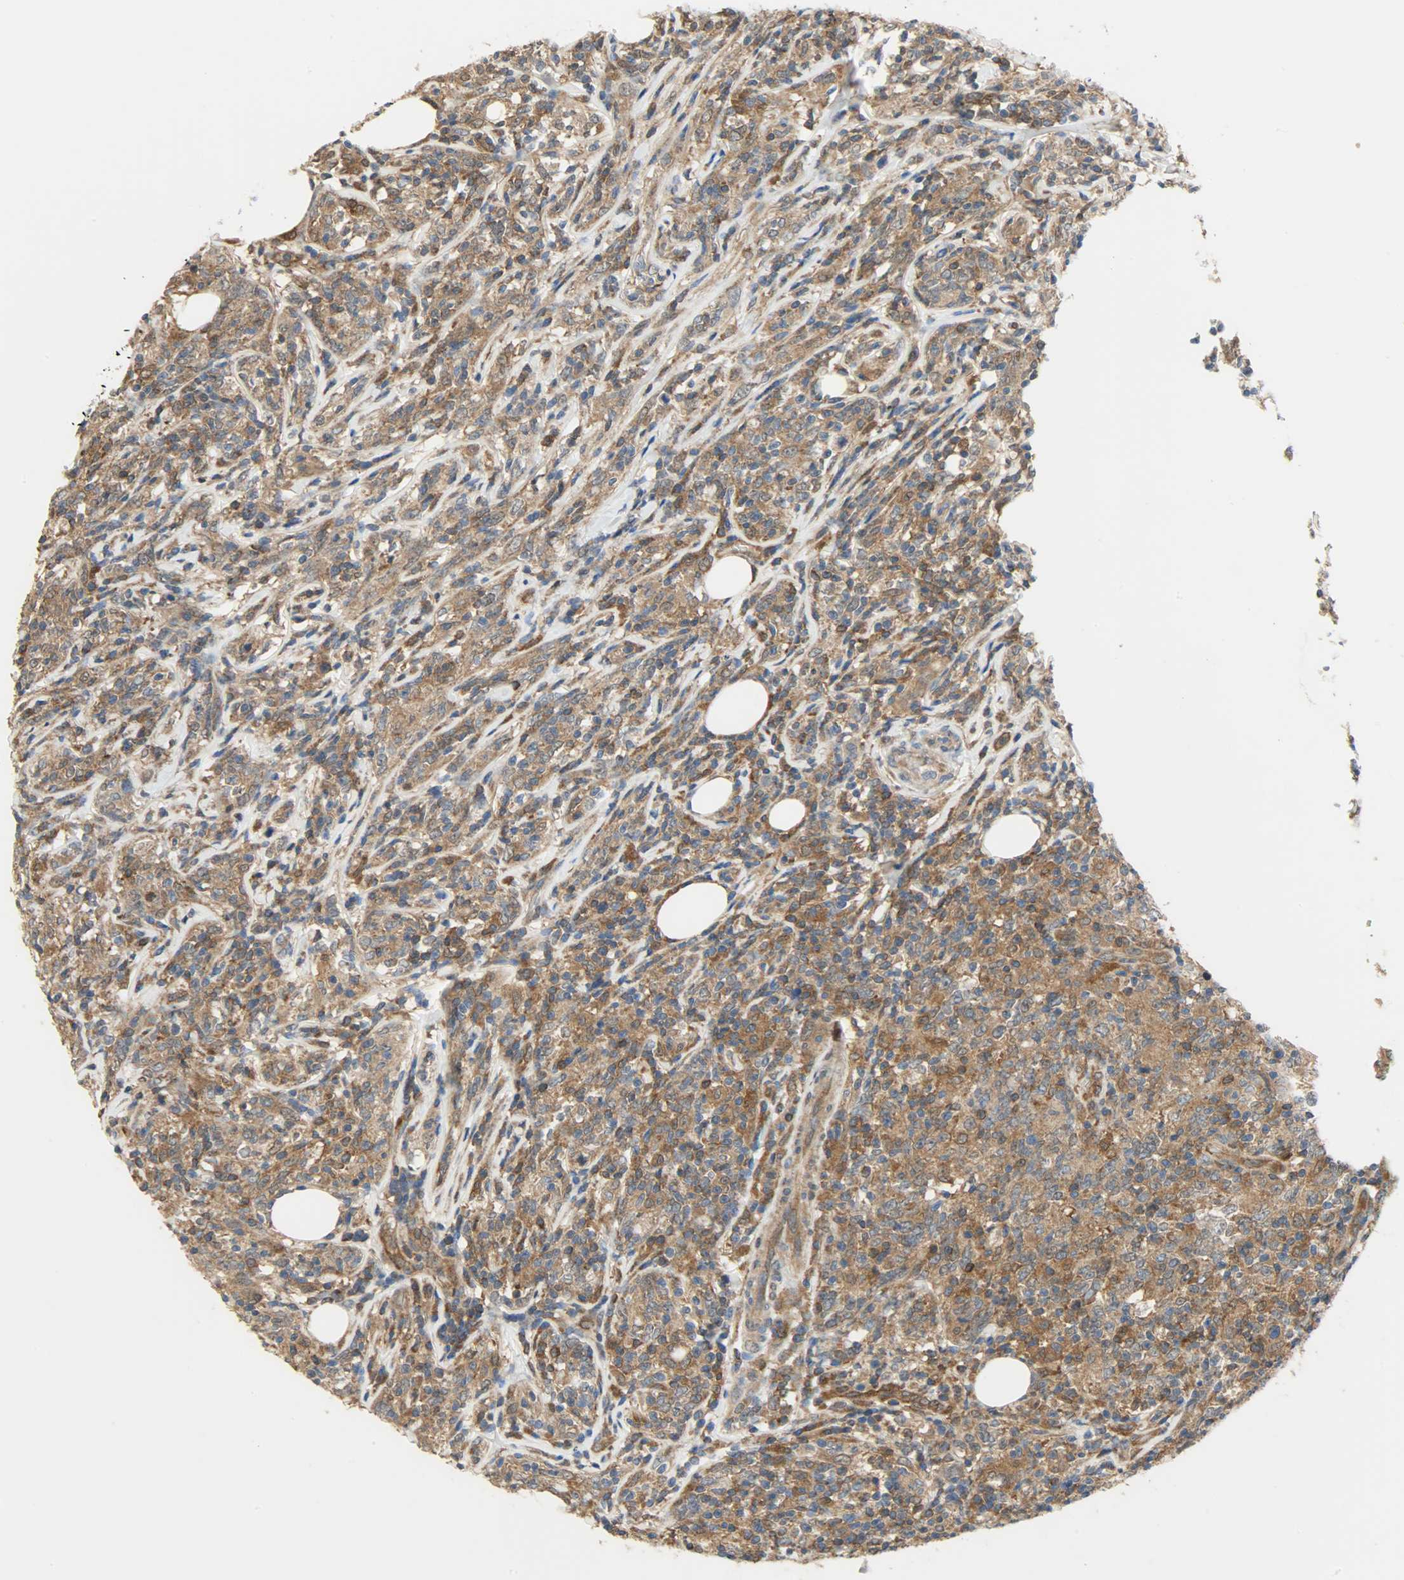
{"staining": {"intensity": "moderate", "quantity": ">75%", "location": "cytoplasmic/membranous"}, "tissue": "lymphoma", "cell_type": "Tumor cells", "image_type": "cancer", "snomed": [{"axis": "morphology", "description": "Malignant lymphoma, non-Hodgkin's type, High grade"}, {"axis": "topography", "description": "Lymph node"}], "caption": "This is an image of IHC staining of high-grade malignant lymphoma, non-Hodgkin's type, which shows moderate staining in the cytoplasmic/membranous of tumor cells.", "gene": "TRIM21", "patient": {"sex": "female", "age": 84}}